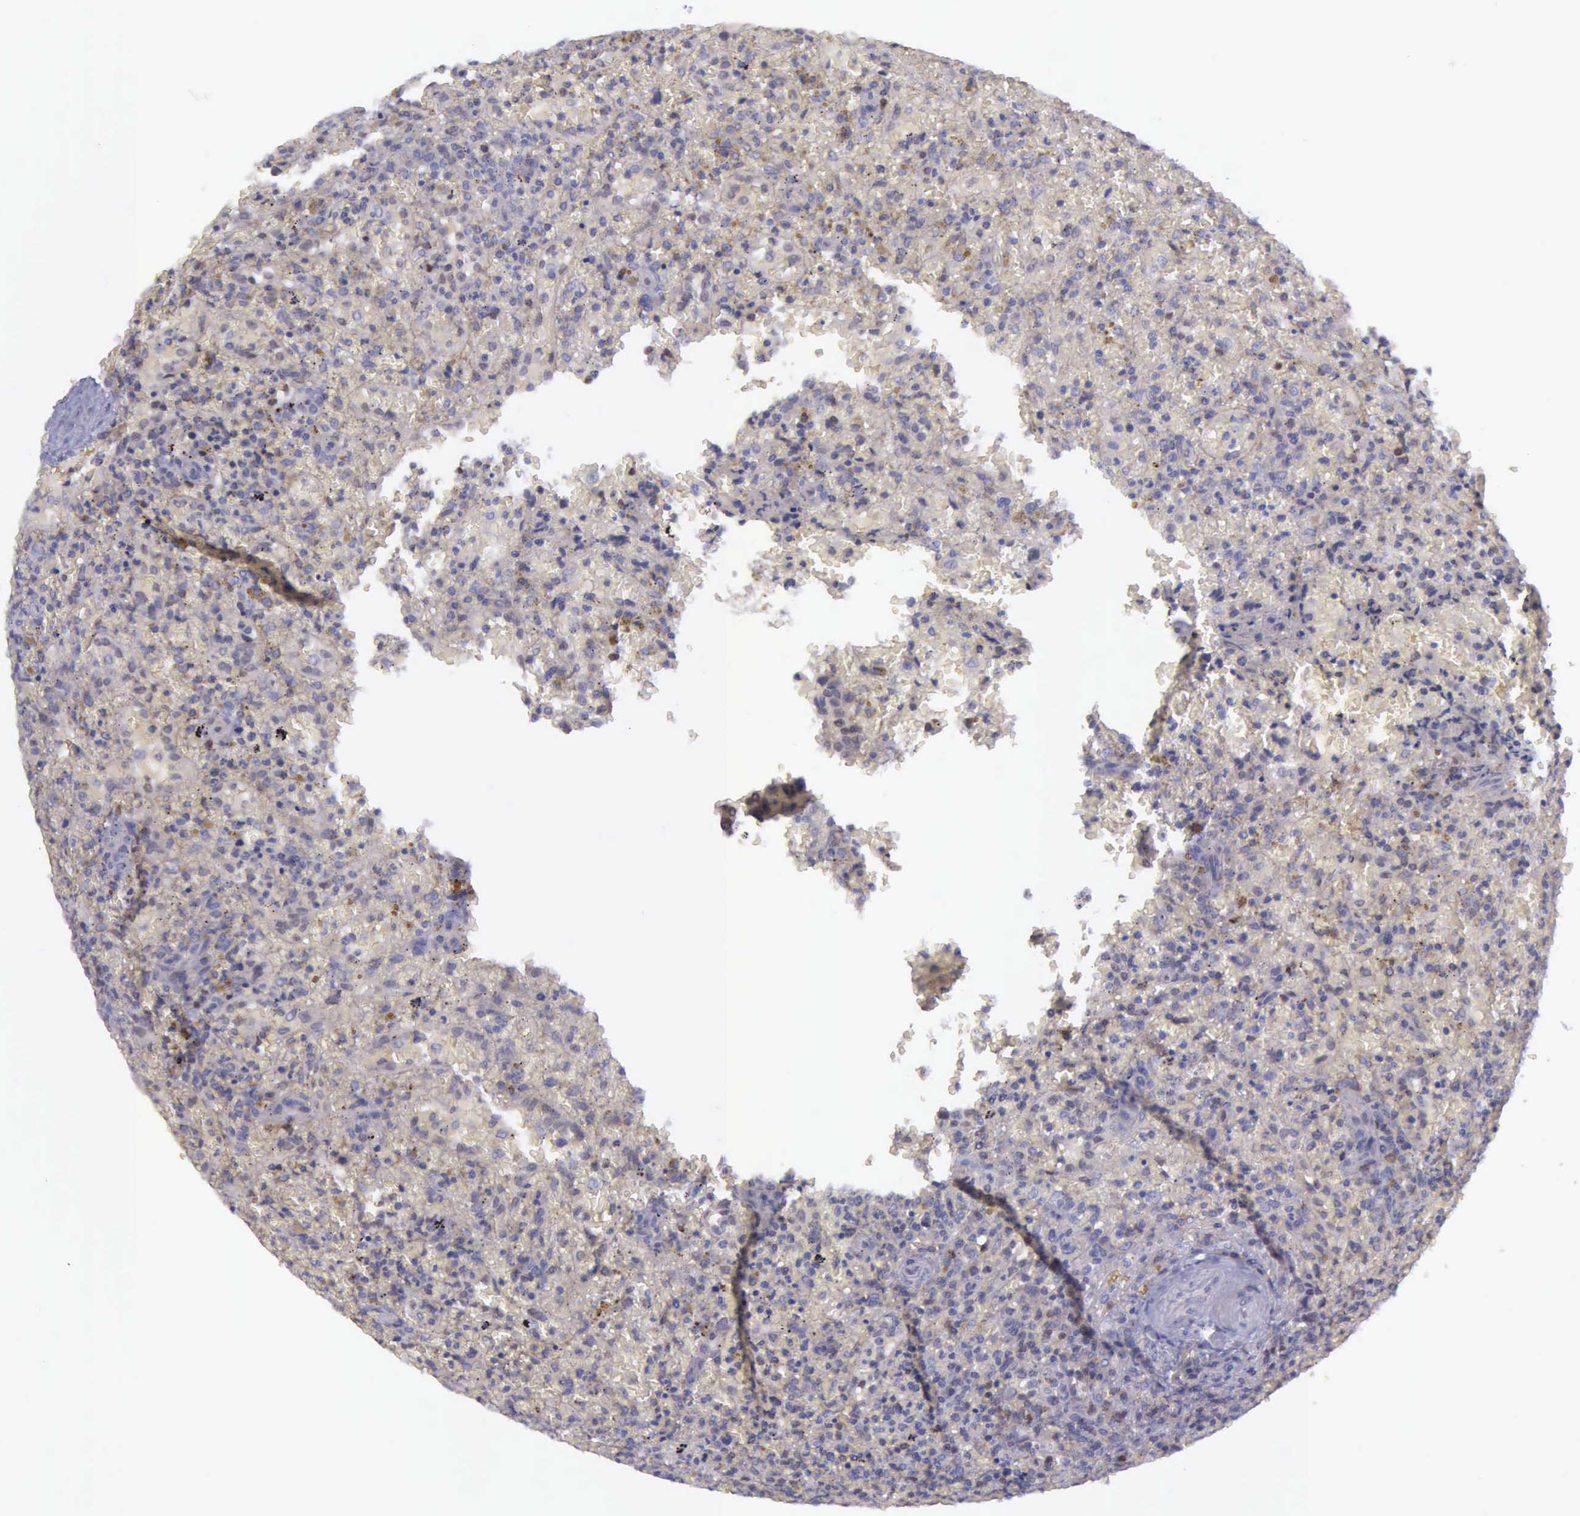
{"staining": {"intensity": "negative", "quantity": "none", "location": "none"}, "tissue": "lymphoma", "cell_type": "Tumor cells", "image_type": "cancer", "snomed": [{"axis": "morphology", "description": "Malignant lymphoma, non-Hodgkin's type, High grade"}, {"axis": "topography", "description": "Spleen"}, {"axis": "topography", "description": "Lymph node"}], "caption": "Tumor cells are negative for brown protein staining in lymphoma.", "gene": "MICAL3", "patient": {"sex": "female", "age": 70}}